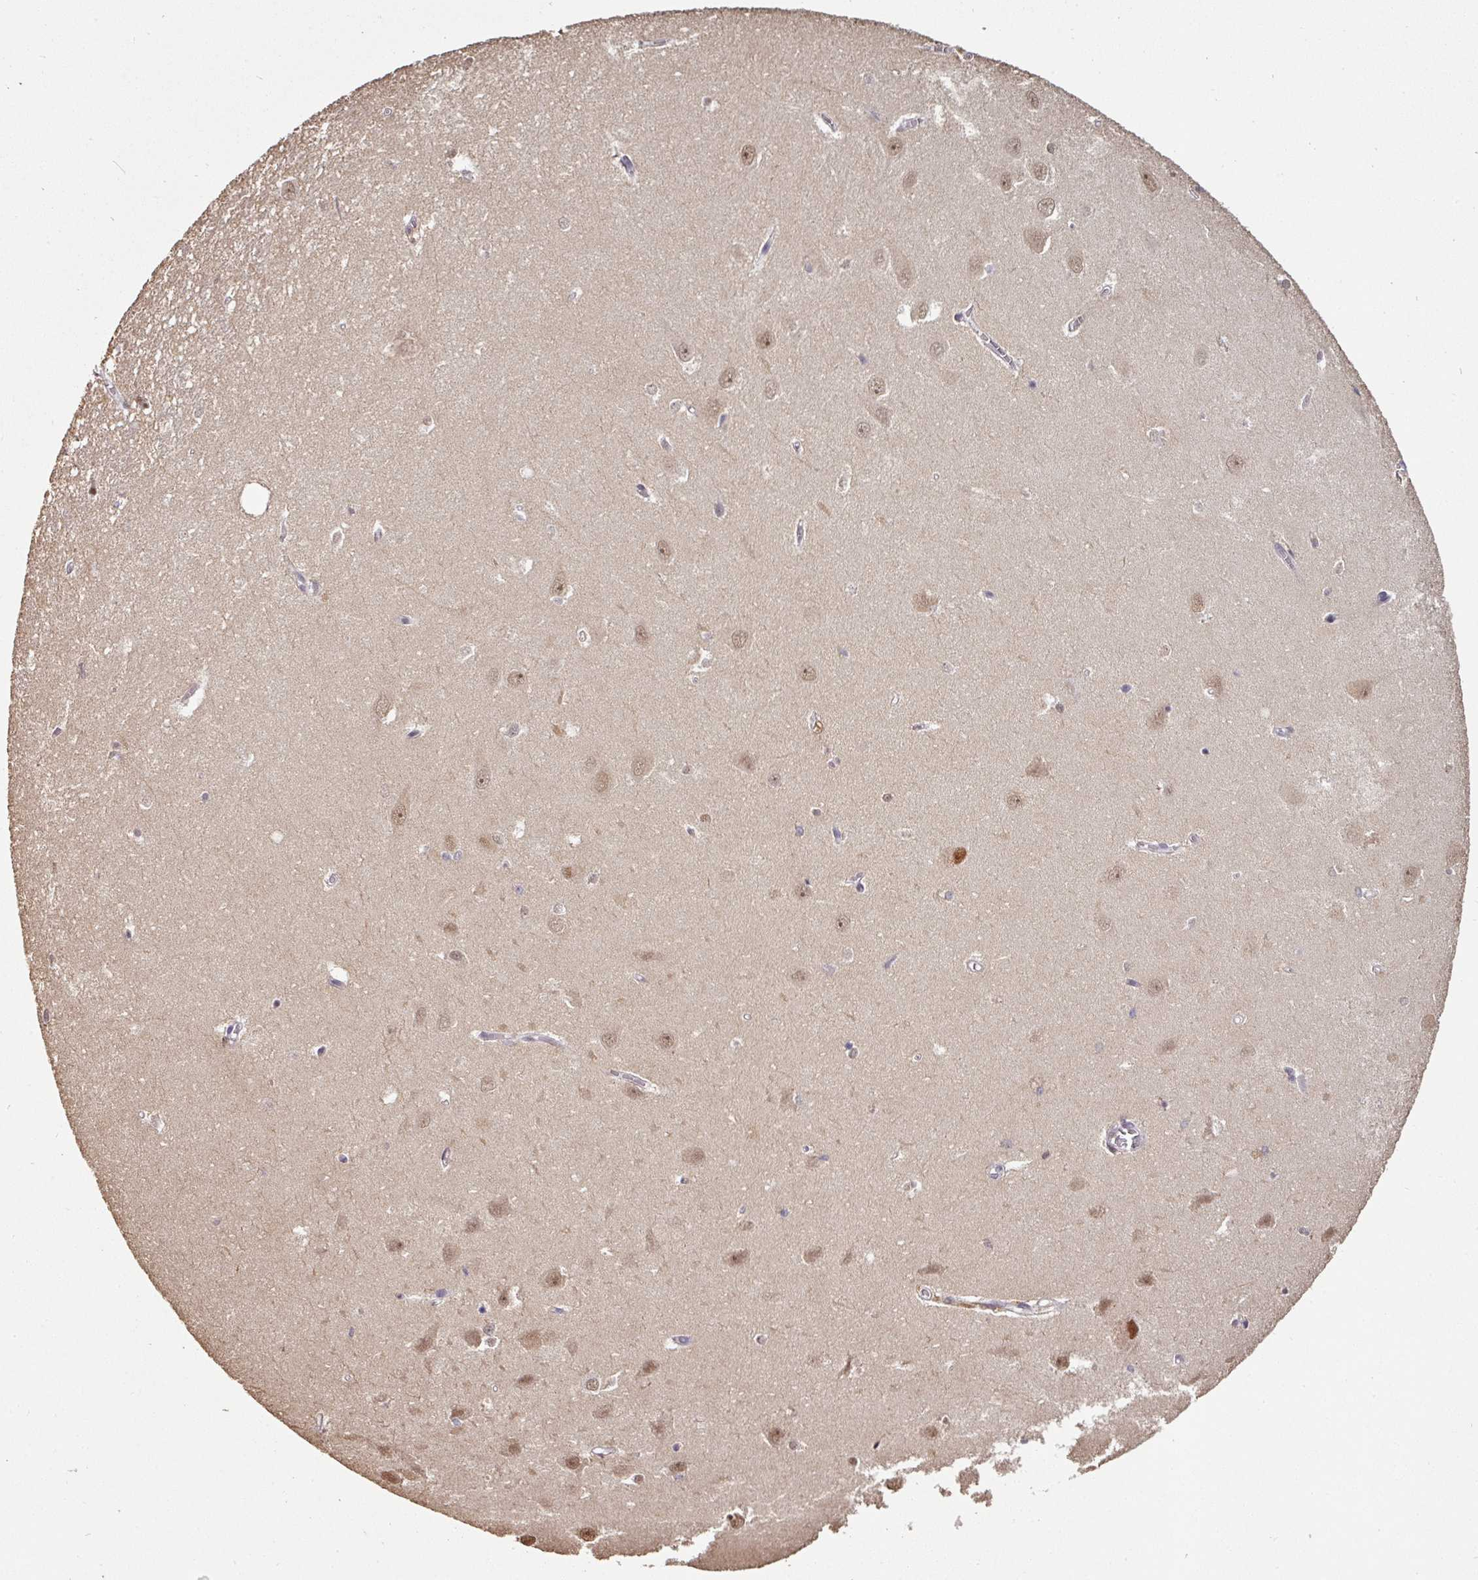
{"staining": {"intensity": "moderate", "quantity": "<25%", "location": "nuclear"}, "tissue": "hippocampus", "cell_type": "Glial cells", "image_type": "normal", "snomed": [{"axis": "morphology", "description": "Normal tissue, NOS"}, {"axis": "topography", "description": "Hippocampus"}], "caption": "About <25% of glial cells in unremarkable hippocampus demonstrate moderate nuclear protein positivity as visualized by brown immunohistochemical staining.", "gene": "POLD1", "patient": {"sex": "female", "age": 64}}